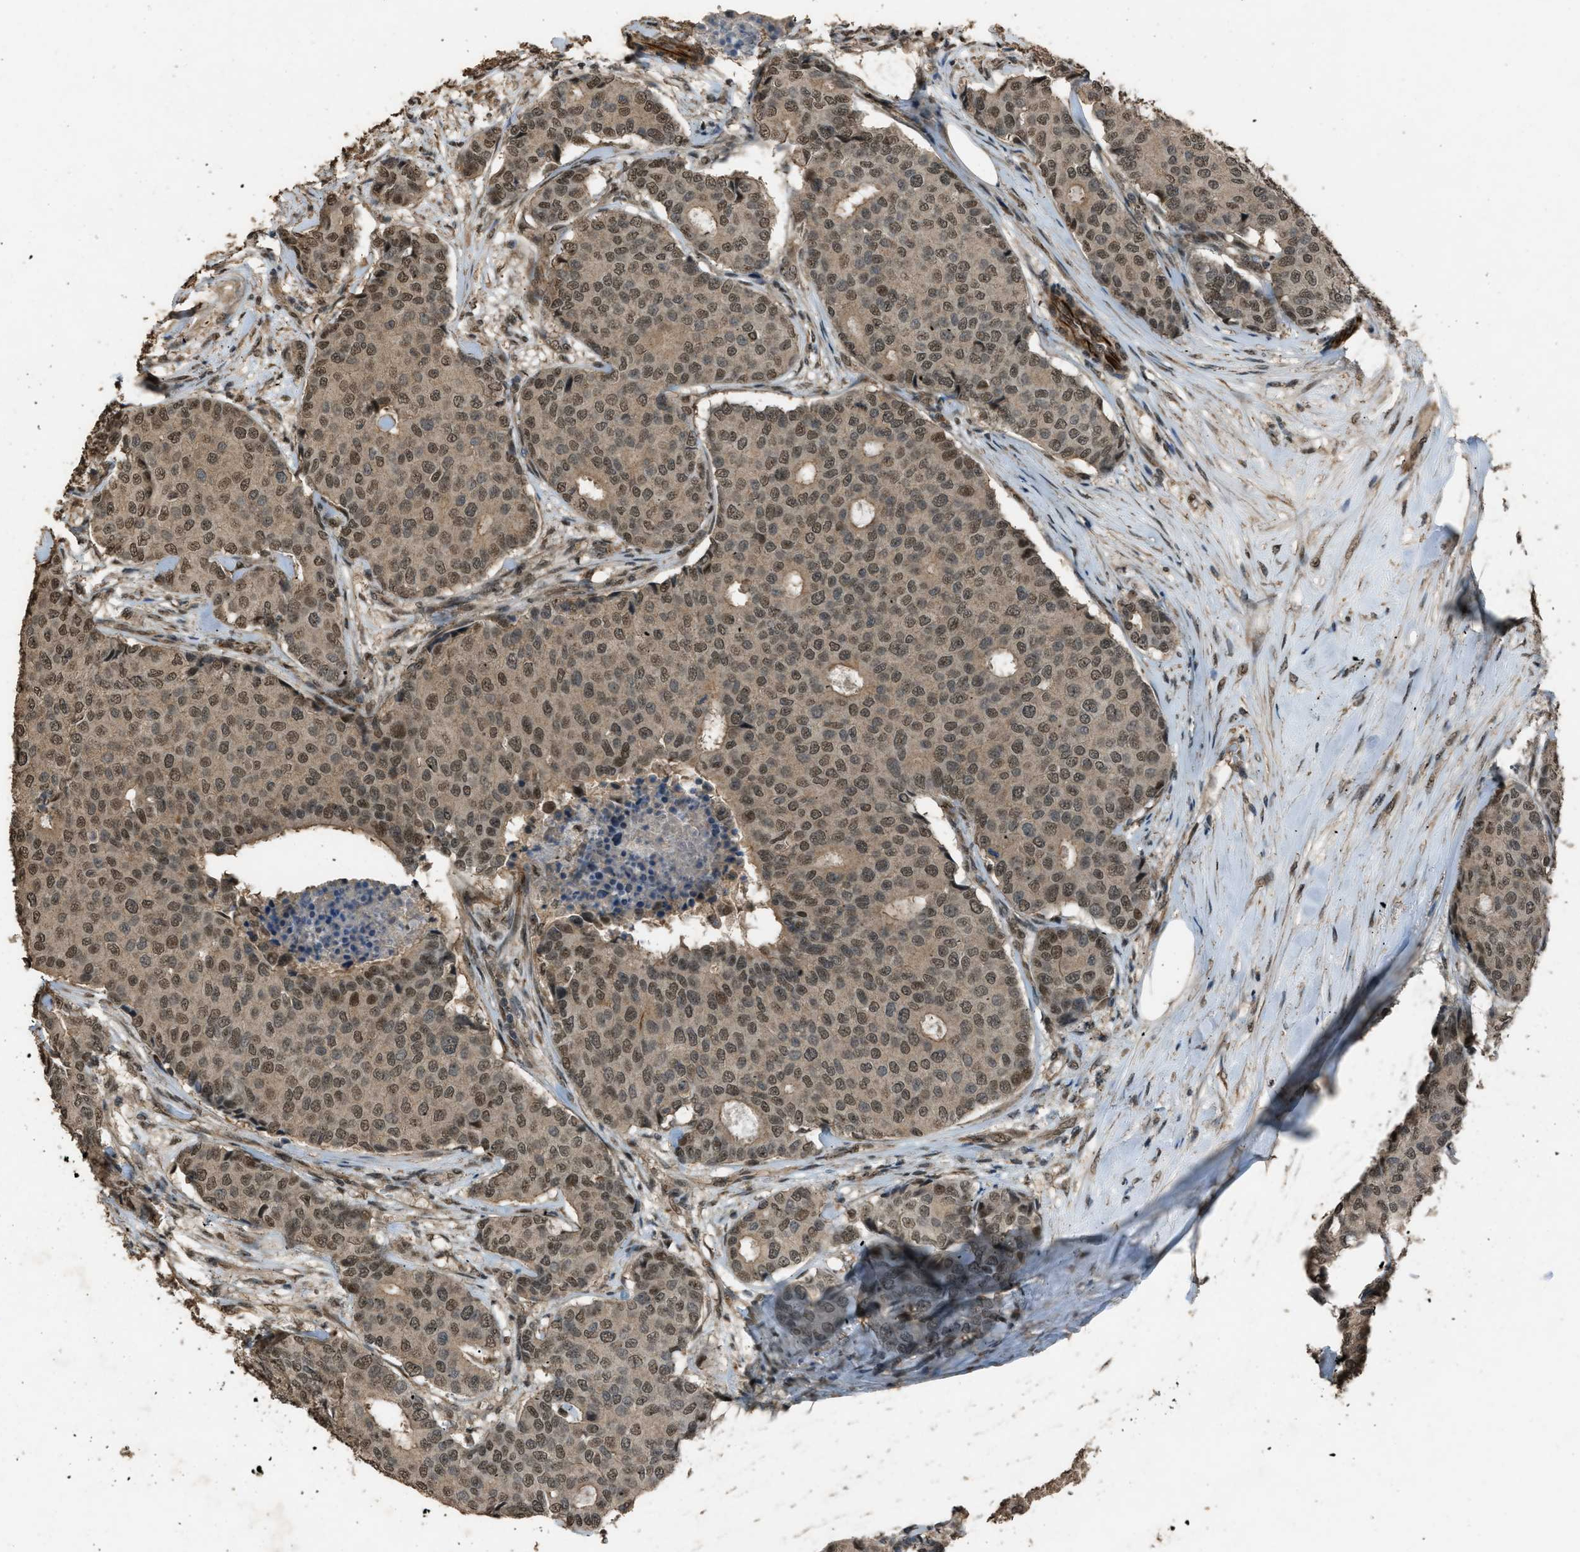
{"staining": {"intensity": "moderate", "quantity": ">75%", "location": "cytoplasmic/membranous,nuclear"}, "tissue": "breast cancer", "cell_type": "Tumor cells", "image_type": "cancer", "snomed": [{"axis": "morphology", "description": "Duct carcinoma"}, {"axis": "topography", "description": "Breast"}], "caption": "Human breast infiltrating ductal carcinoma stained for a protein (brown) demonstrates moderate cytoplasmic/membranous and nuclear positive expression in about >75% of tumor cells.", "gene": "SERTAD2", "patient": {"sex": "female", "age": 75}}